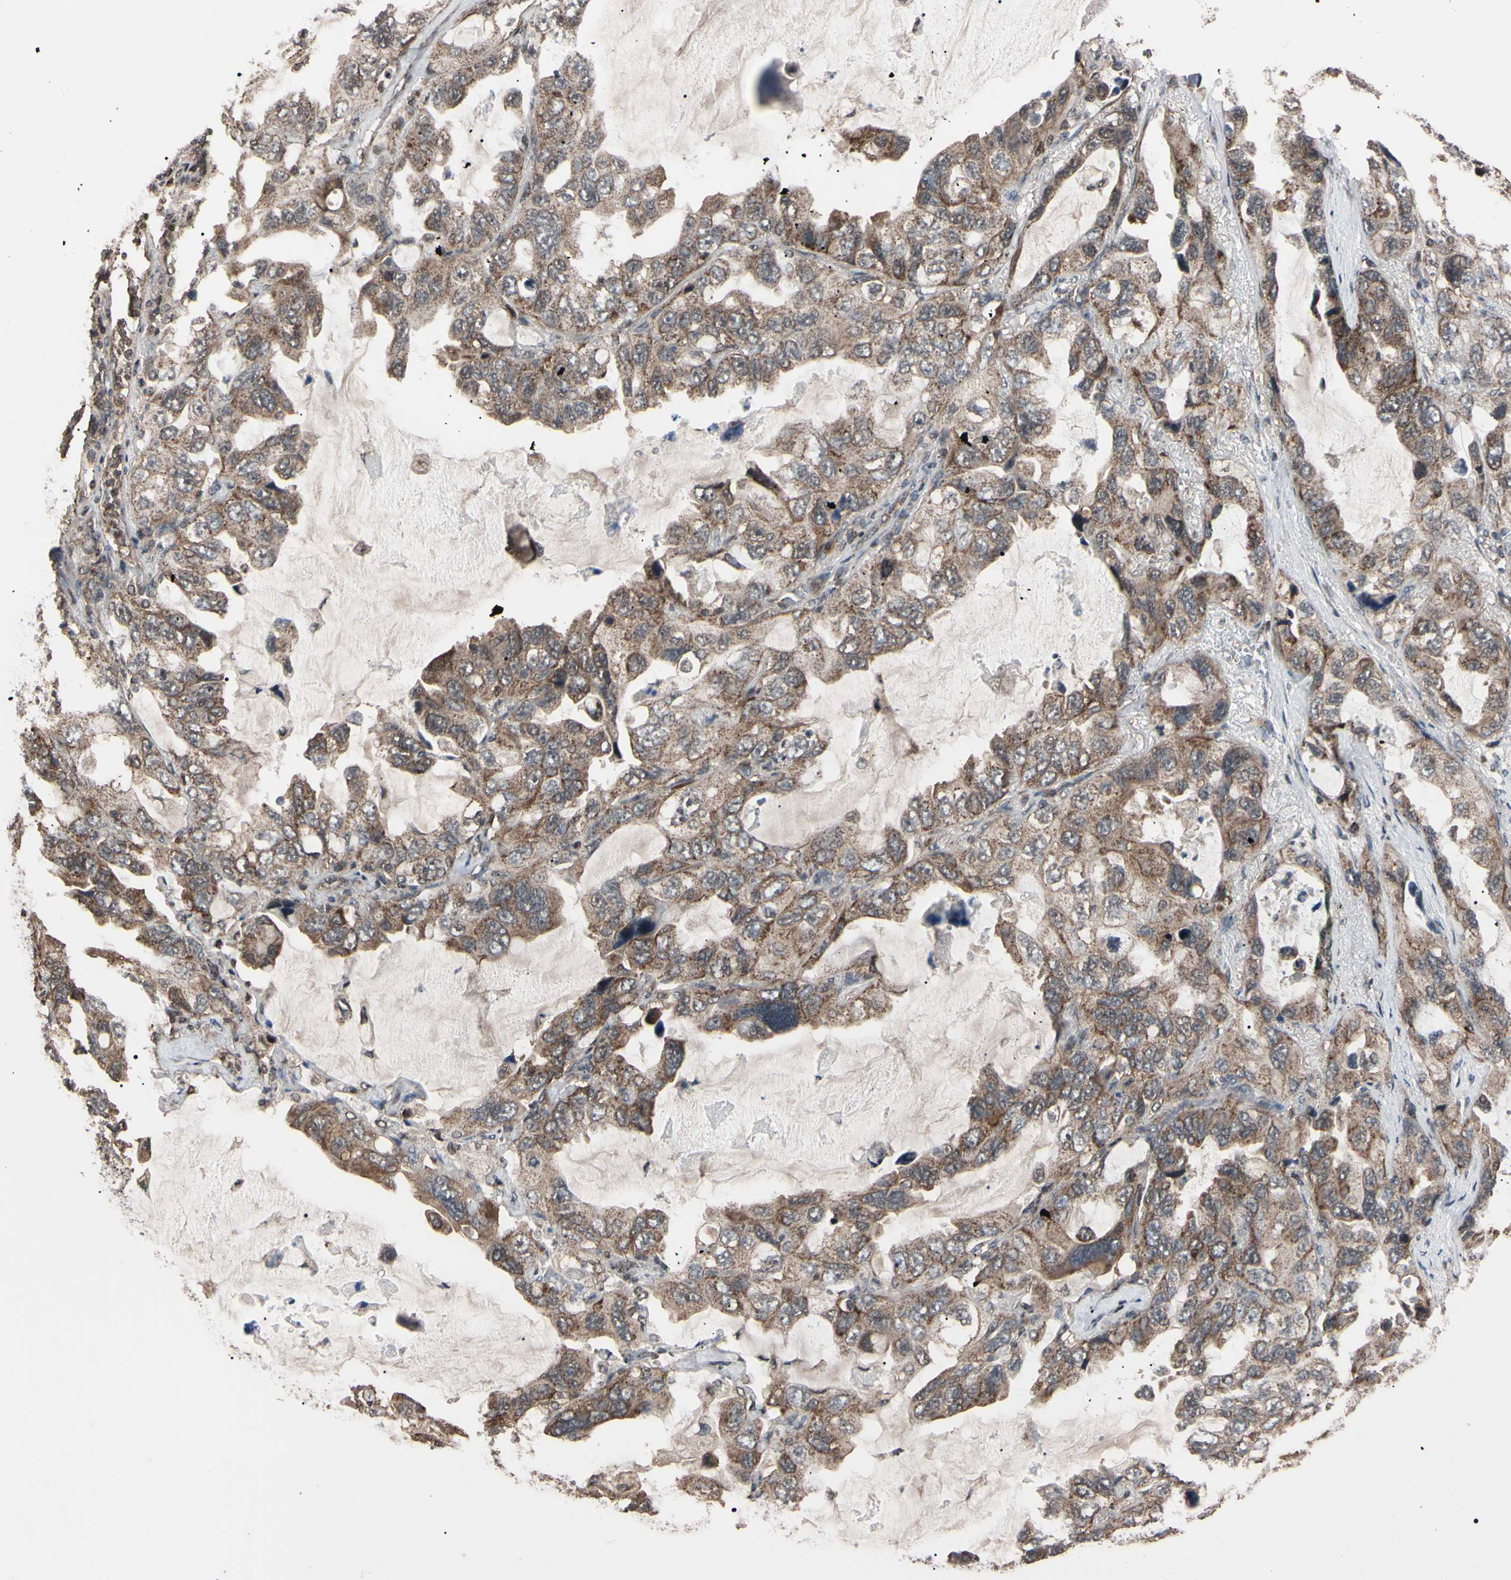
{"staining": {"intensity": "weak", "quantity": ">75%", "location": "cytoplasmic/membranous"}, "tissue": "lung cancer", "cell_type": "Tumor cells", "image_type": "cancer", "snomed": [{"axis": "morphology", "description": "Squamous cell carcinoma, NOS"}, {"axis": "topography", "description": "Lung"}], "caption": "Tumor cells reveal low levels of weak cytoplasmic/membranous expression in approximately >75% of cells in human lung cancer (squamous cell carcinoma). (DAB (3,3'-diaminobenzidine) = brown stain, brightfield microscopy at high magnification).", "gene": "TNFRSF1A", "patient": {"sex": "female", "age": 73}}